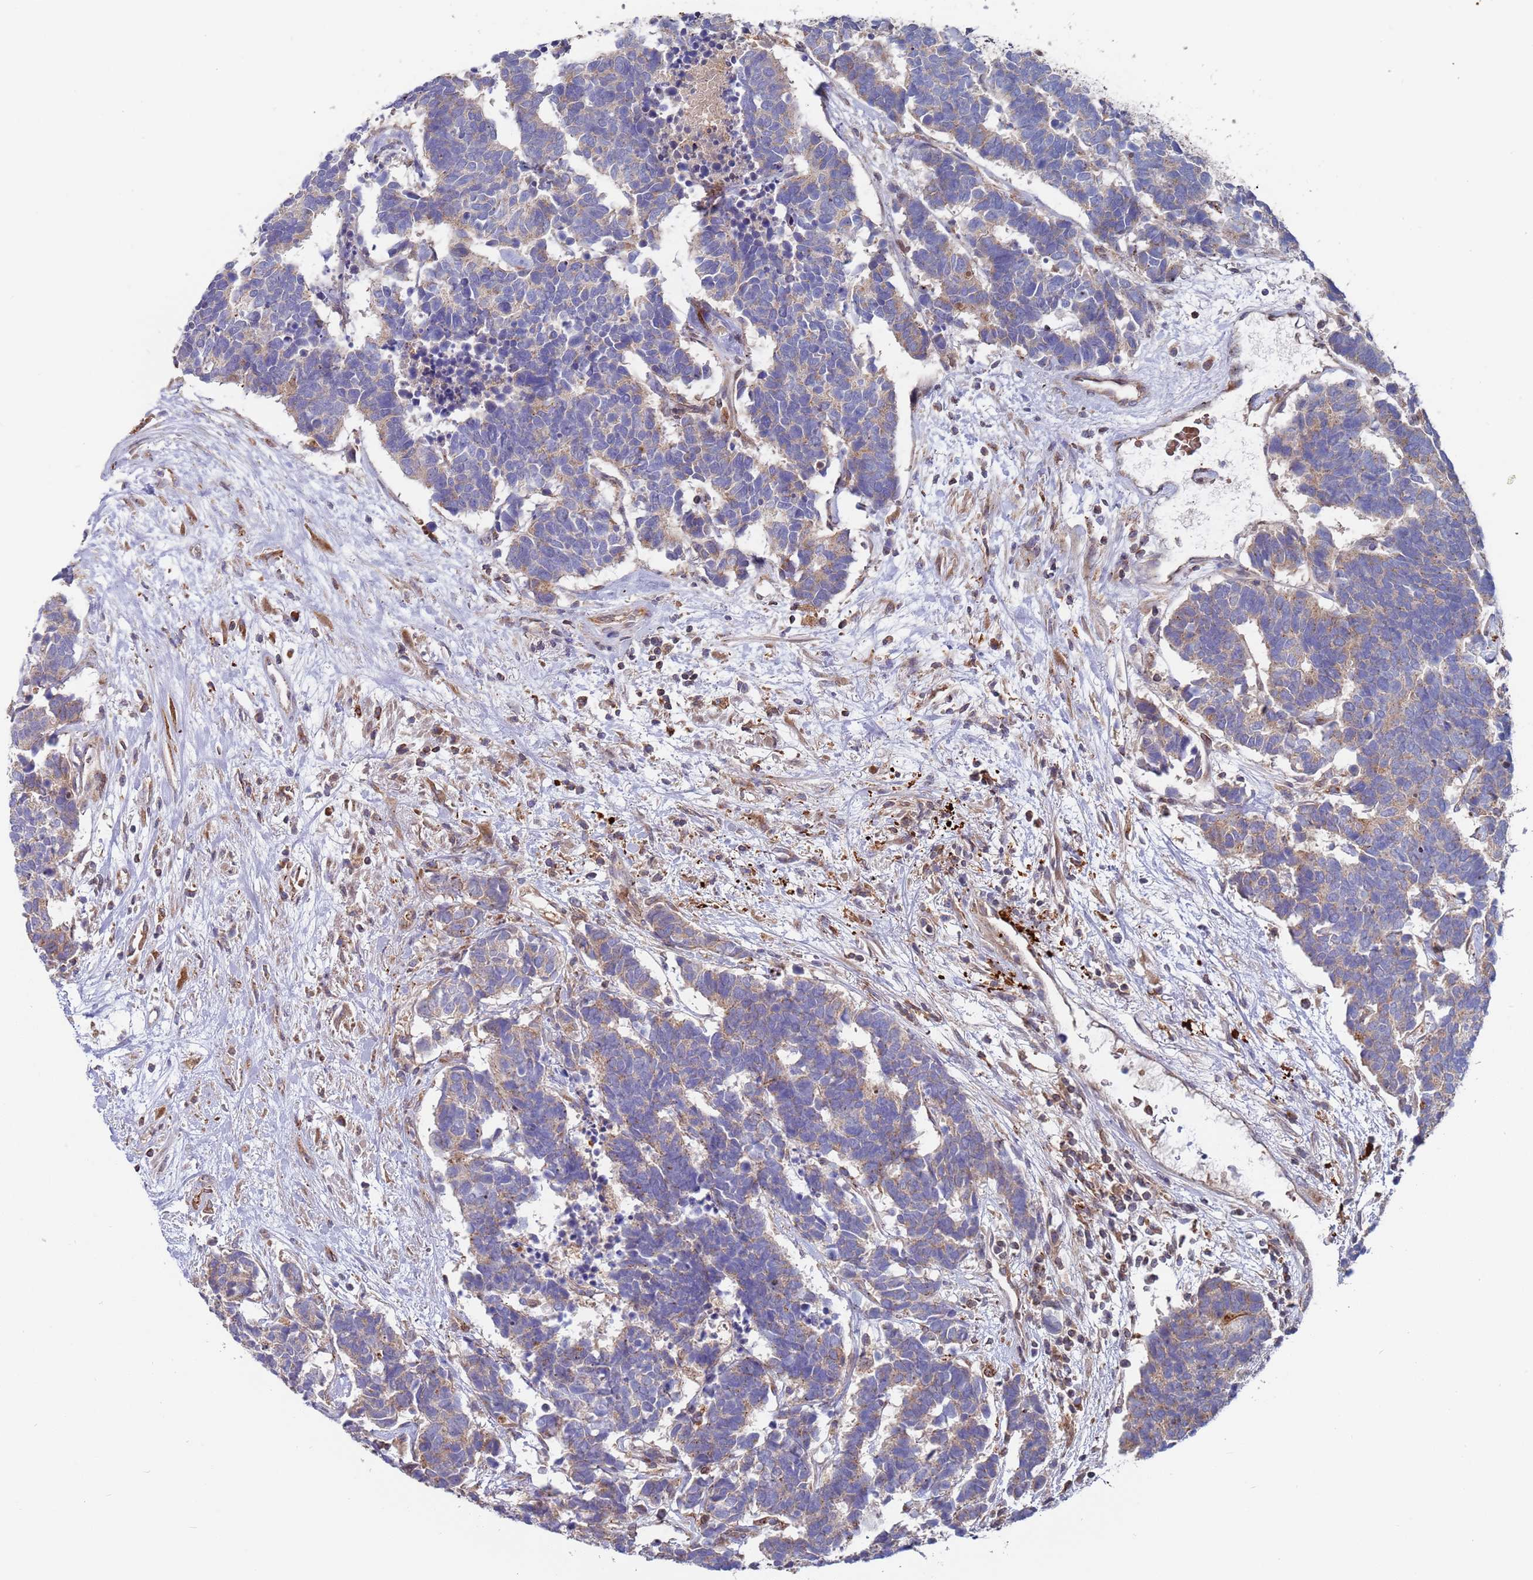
{"staining": {"intensity": "weak", "quantity": "<25%", "location": "cytoplasmic/membranous"}, "tissue": "carcinoid", "cell_type": "Tumor cells", "image_type": "cancer", "snomed": [{"axis": "morphology", "description": "Carcinoma, NOS"}, {"axis": "morphology", "description": "Carcinoid, malignant, NOS"}, {"axis": "topography", "description": "Urinary bladder"}], "caption": "Immunohistochemistry image of neoplastic tissue: carcinoid stained with DAB (3,3'-diaminobenzidine) shows no significant protein expression in tumor cells. (Immunohistochemistry, brightfield microscopy, high magnification).", "gene": "MALRD1", "patient": {"sex": "male", "age": 57}}